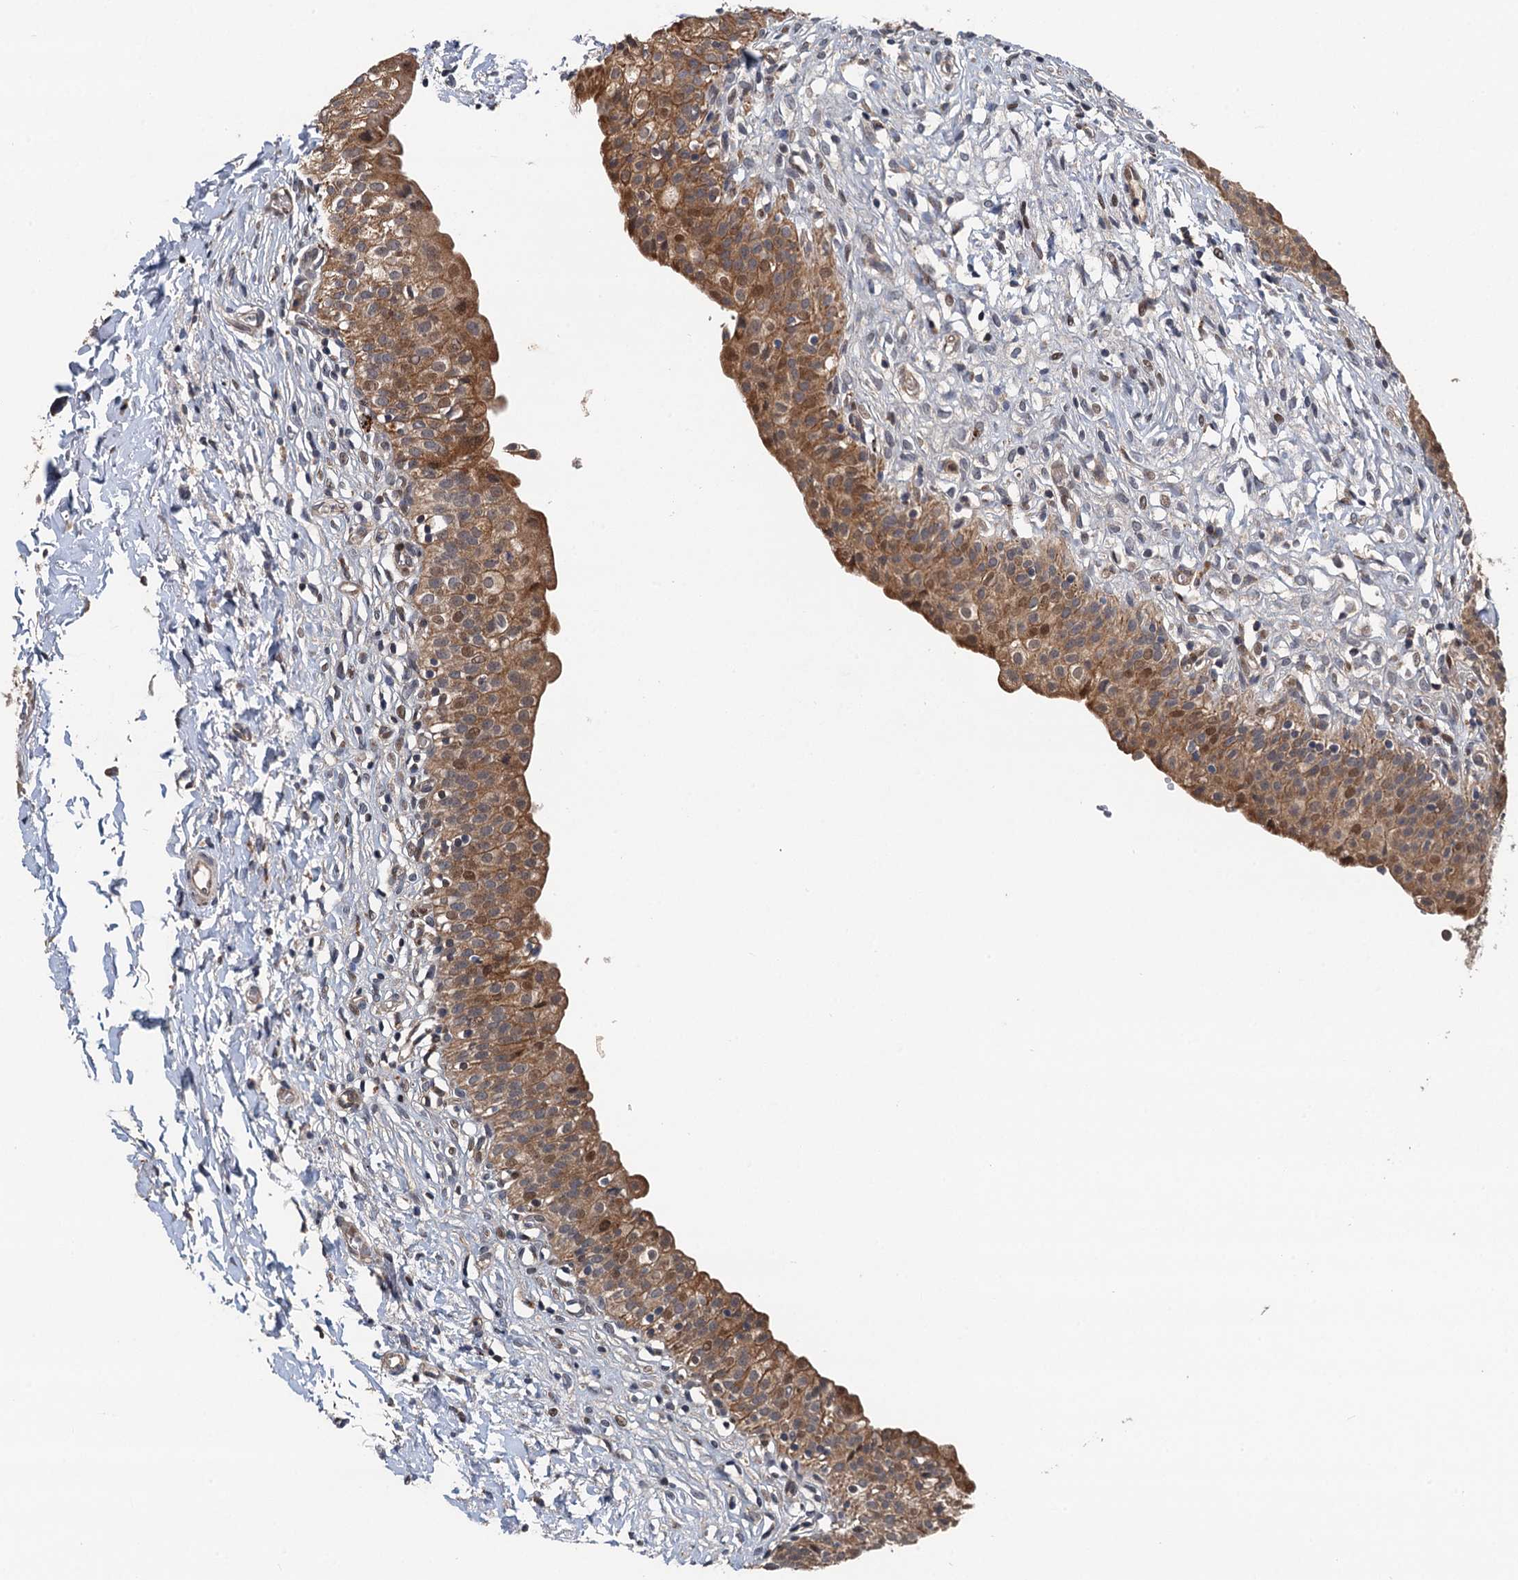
{"staining": {"intensity": "moderate", "quantity": ">75%", "location": "cytoplasmic/membranous,nuclear"}, "tissue": "urinary bladder", "cell_type": "Urothelial cells", "image_type": "normal", "snomed": [{"axis": "morphology", "description": "Normal tissue, NOS"}, {"axis": "topography", "description": "Urinary bladder"}], "caption": "Unremarkable urinary bladder exhibits moderate cytoplasmic/membranous,nuclear positivity in approximately >75% of urothelial cells, visualized by immunohistochemistry. (Stains: DAB in brown, nuclei in blue, Microscopy: brightfield microscopy at high magnification).", "gene": "NLRP10", "patient": {"sex": "male", "age": 55}}